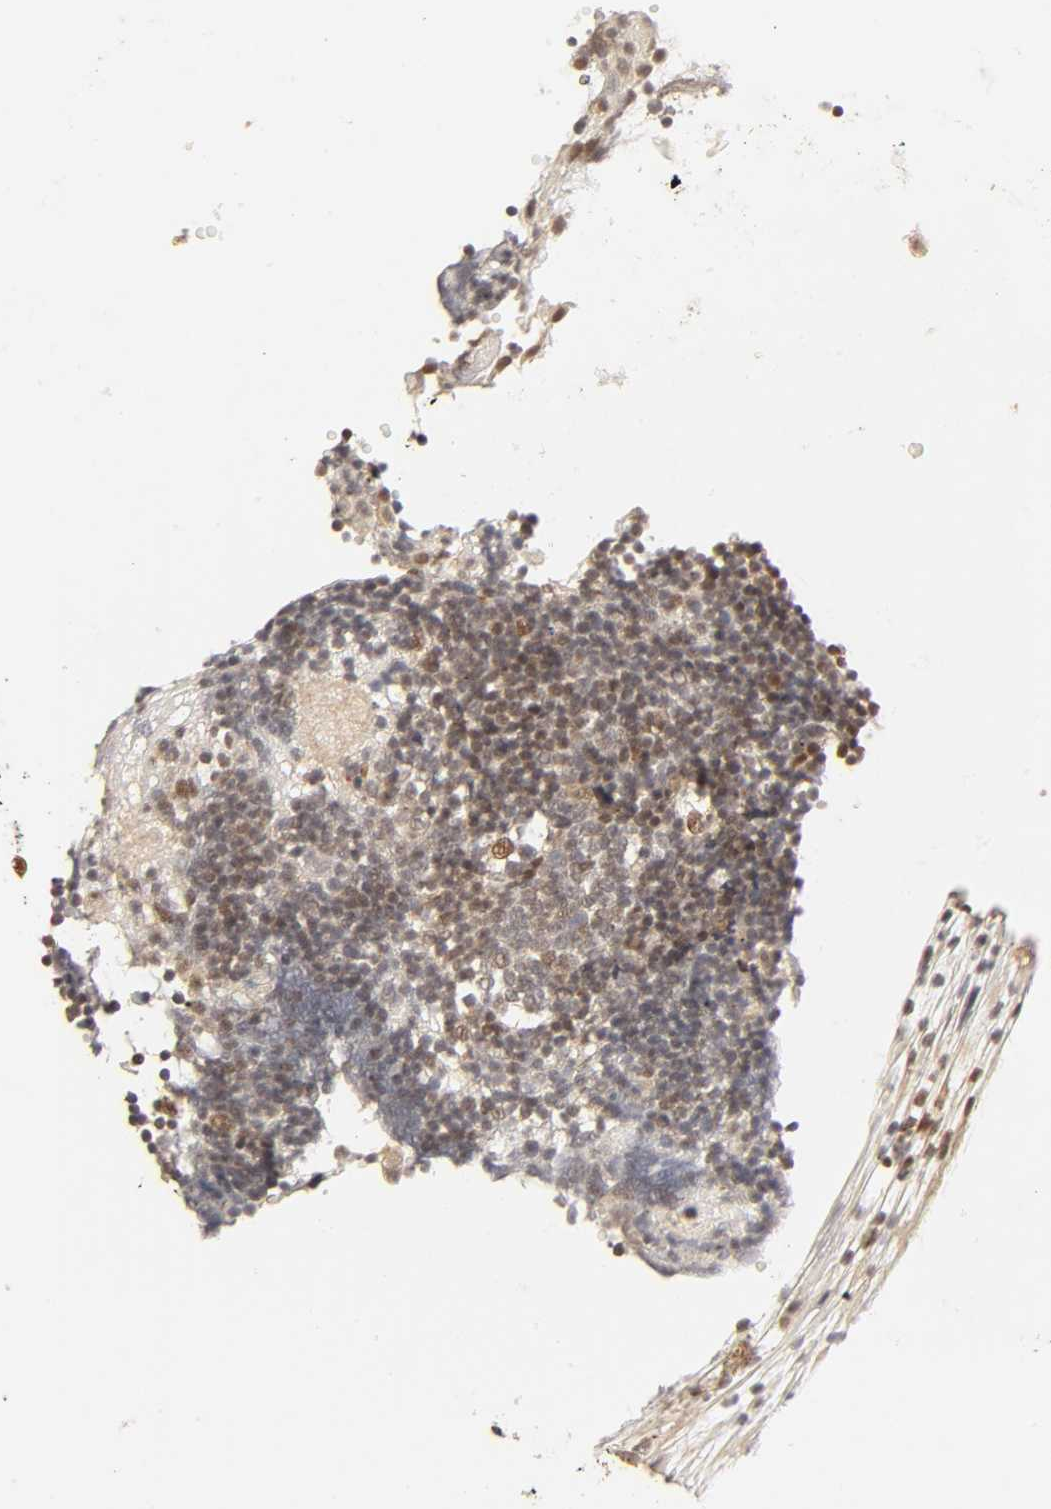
{"staining": {"intensity": "weak", "quantity": "25%-75%", "location": "cytoplasmic/membranous,nuclear"}, "tissue": "tonsil", "cell_type": "Germinal center cells", "image_type": "normal", "snomed": [{"axis": "morphology", "description": "Normal tissue, NOS"}, {"axis": "topography", "description": "Tonsil"}], "caption": "A brown stain labels weak cytoplasmic/membranous,nuclear positivity of a protein in germinal center cells of benign human tonsil. Using DAB (brown) and hematoxylin (blue) stains, captured at high magnification using brightfield microscopy.", "gene": "TAF10", "patient": {"sex": "female", "age": 40}}